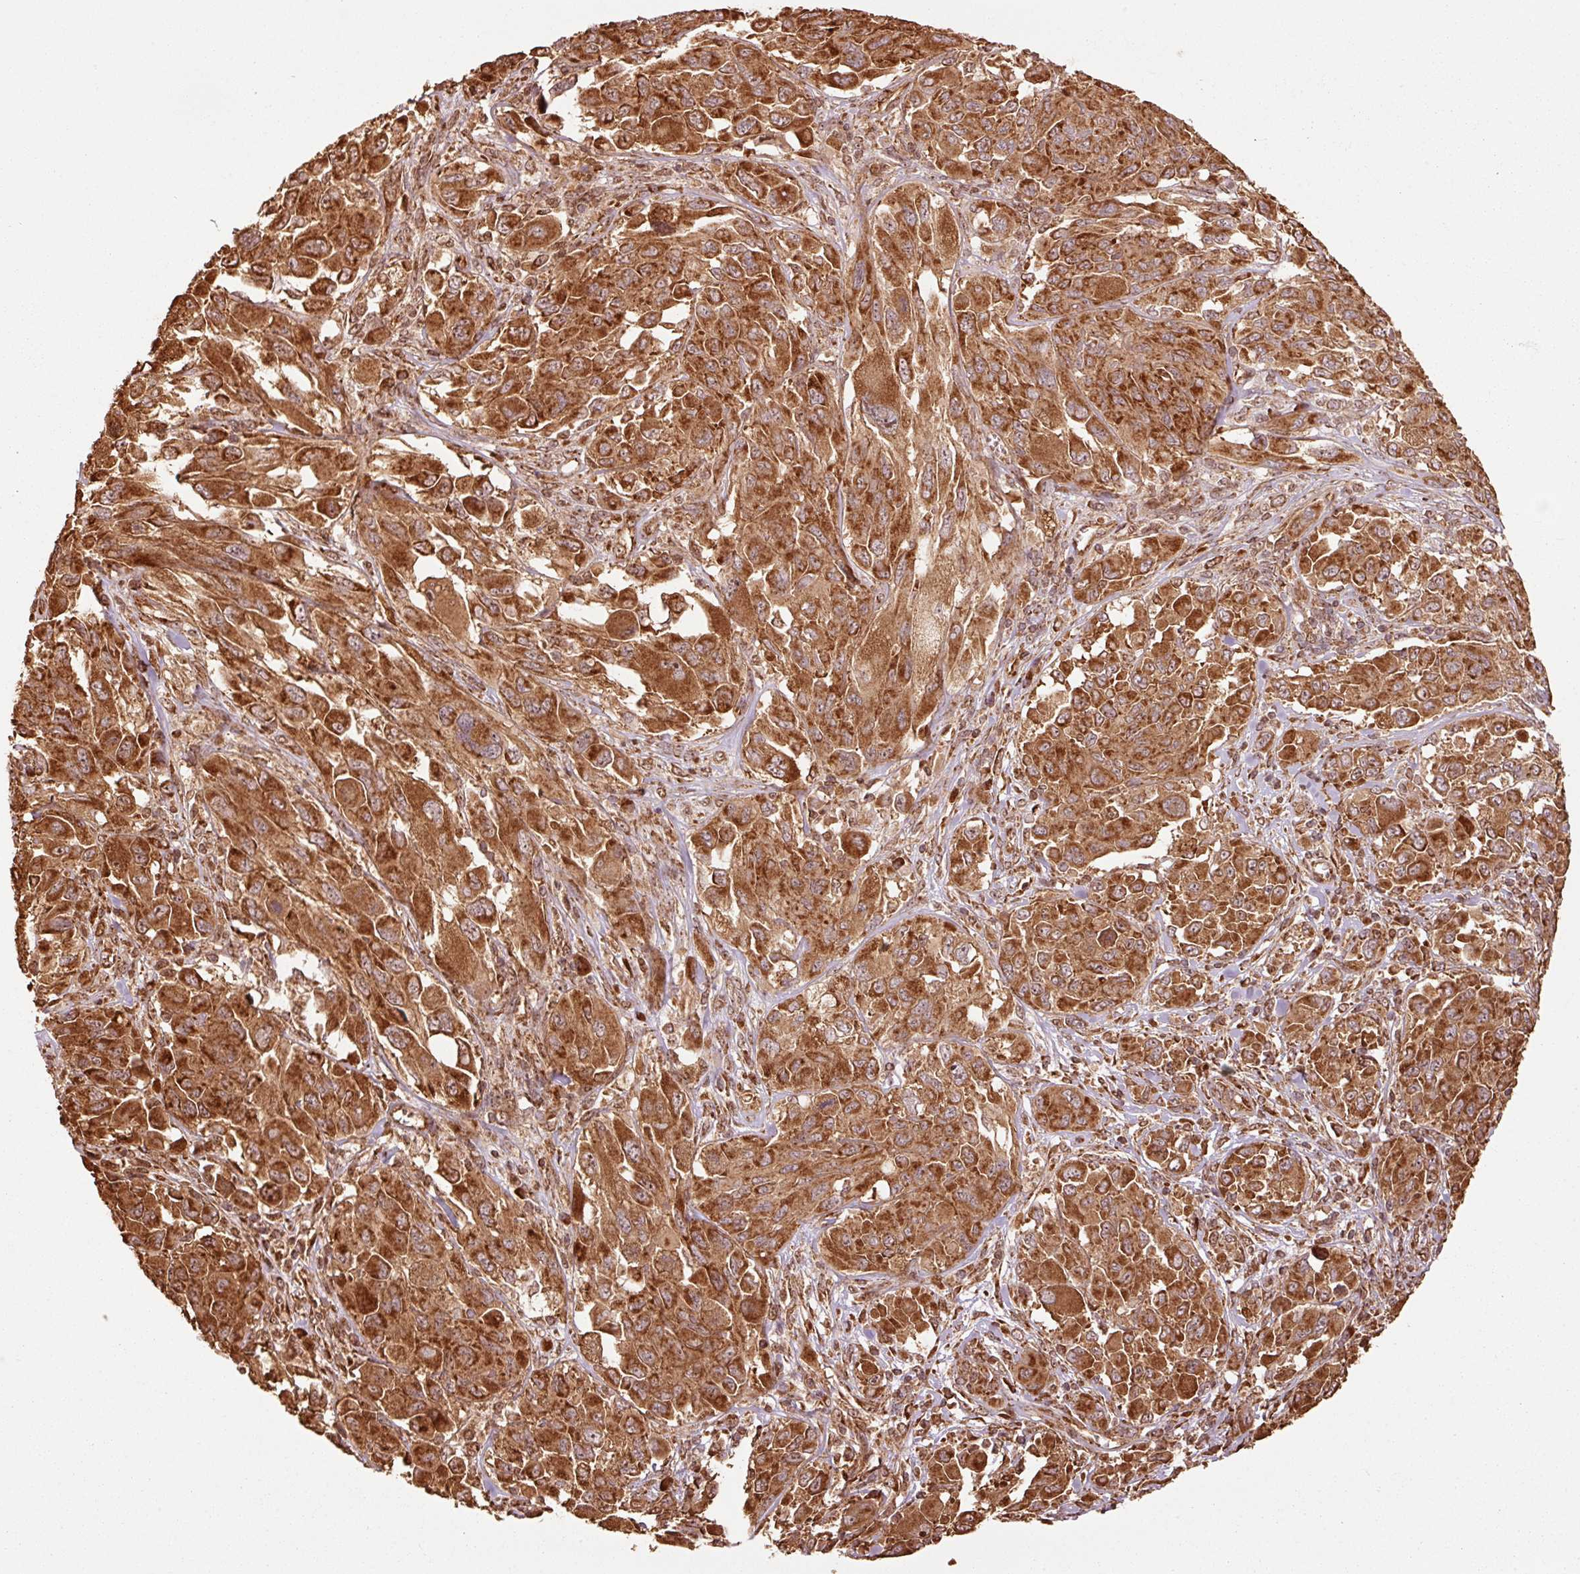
{"staining": {"intensity": "strong", "quantity": ">75%", "location": "cytoplasmic/membranous"}, "tissue": "melanoma", "cell_type": "Tumor cells", "image_type": "cancer", "snomed": [{"axis": "morphology", "description": "Malignant melanoma, NOS"}, {"axis": "topography", "description": "Skin"}], "caption": "Human melanoma stained with a brown dye exhibits strong cytoplasmic/membranous positive staining in about >75% of tumor cells.", "gene": "MRPL16", "patient": {"sex": "female", "age": 91}}